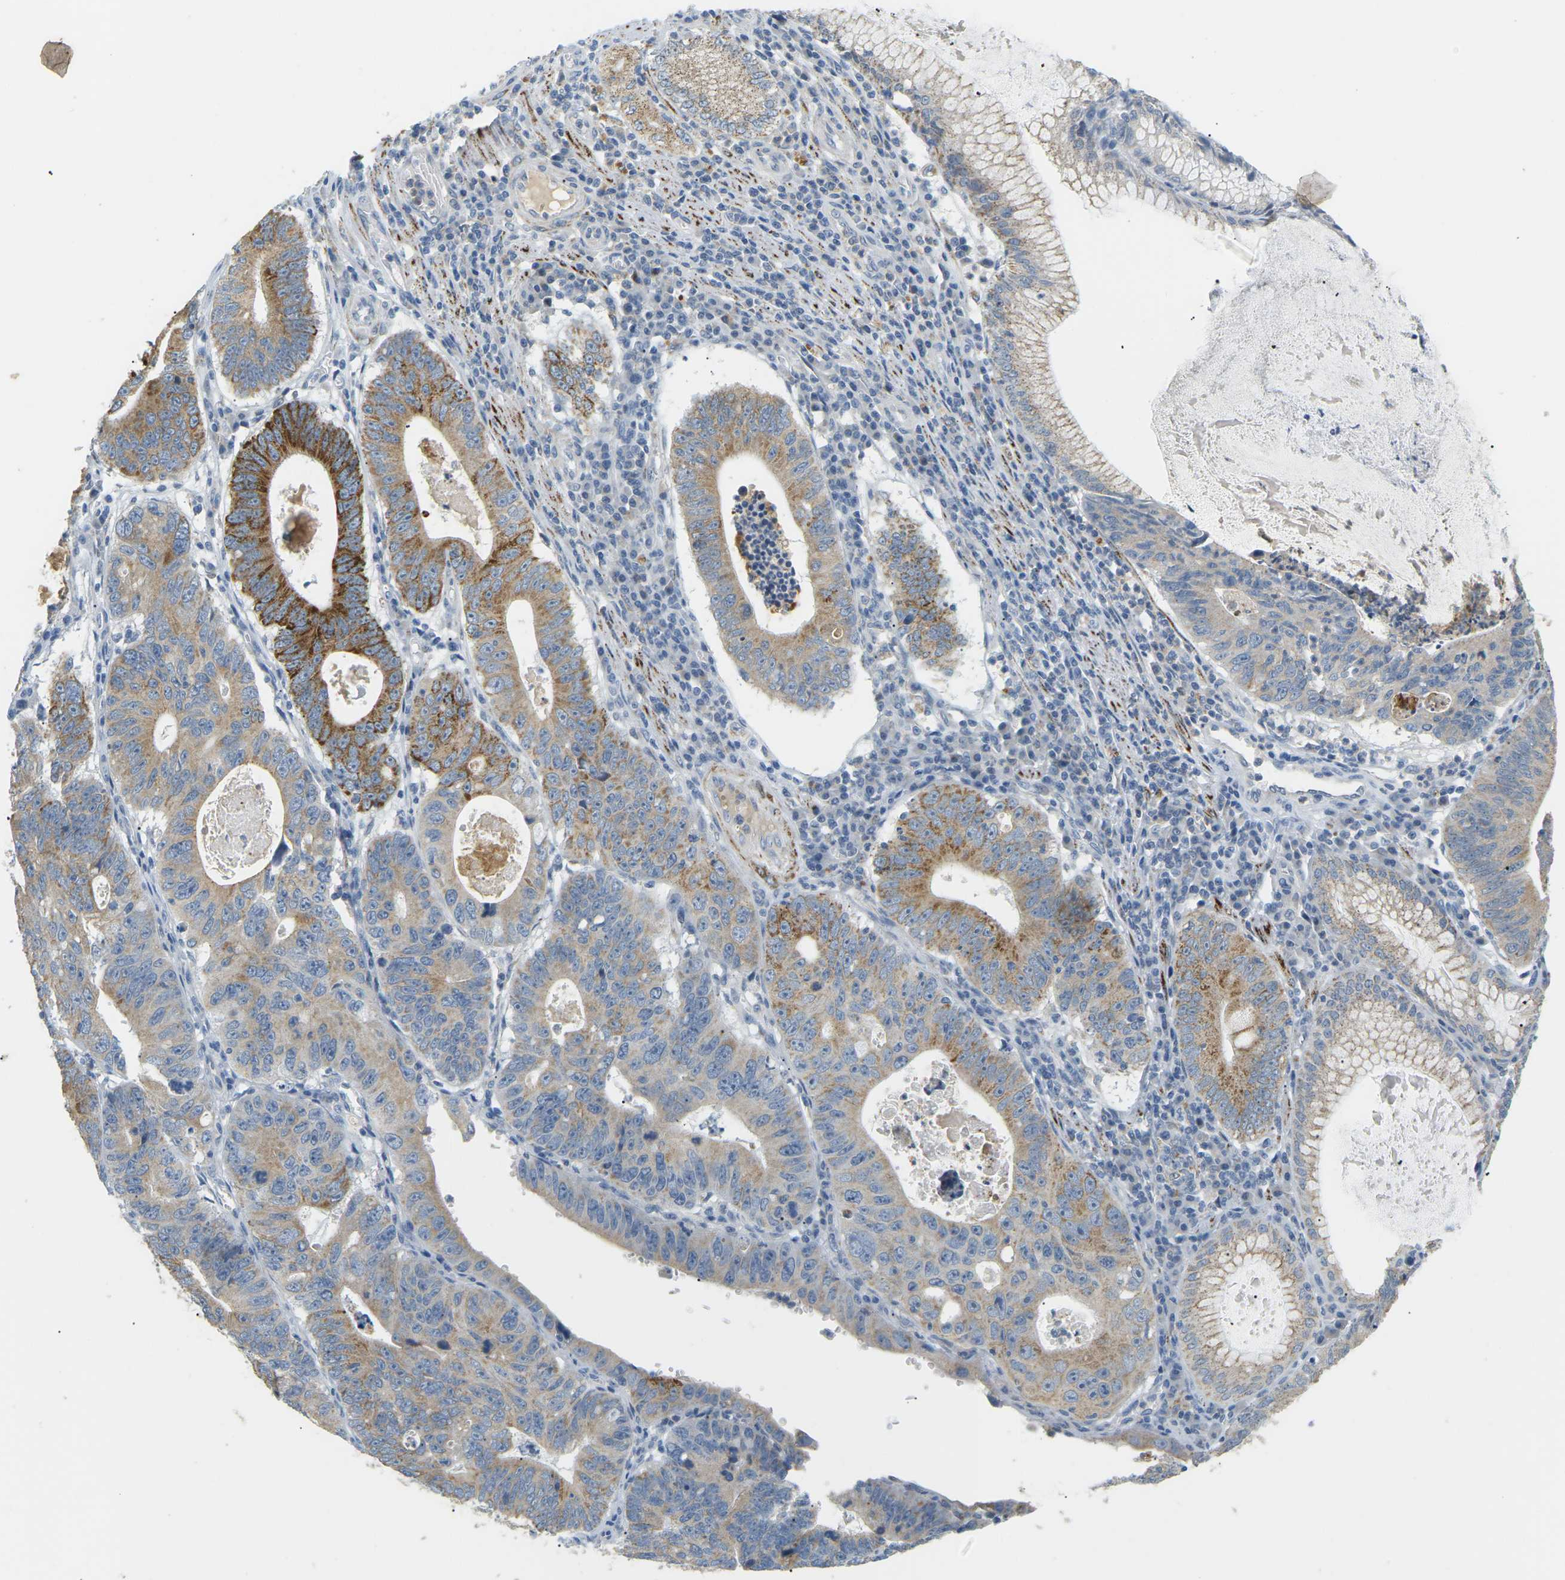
{"staining": {"intensity": "moderate", "quantity": "25%-75%", "location": "cytoplasmic/membranous"}, "tissue": "stomach cancer", "cell_type": "Tumor cells", "image_type": "cancer", "snomed": [{"axis": "morphology", "description": "Adenocarcinoma, NOS"}, {"axis": "topography", "description": "Stomach"}], "caption": "Immunohistochemistry (IHC) histopathology image of neoplastic tissue: stomach cancer stained using IHC reveals medium levels of moderate protein expression localized specifically in the cytoplasmic/membranous of tumor cells, appearing as a cytoplasmic/membranous brown color.", "gene": "CD300E", "patient": {"sex": "male", "age": 59}}